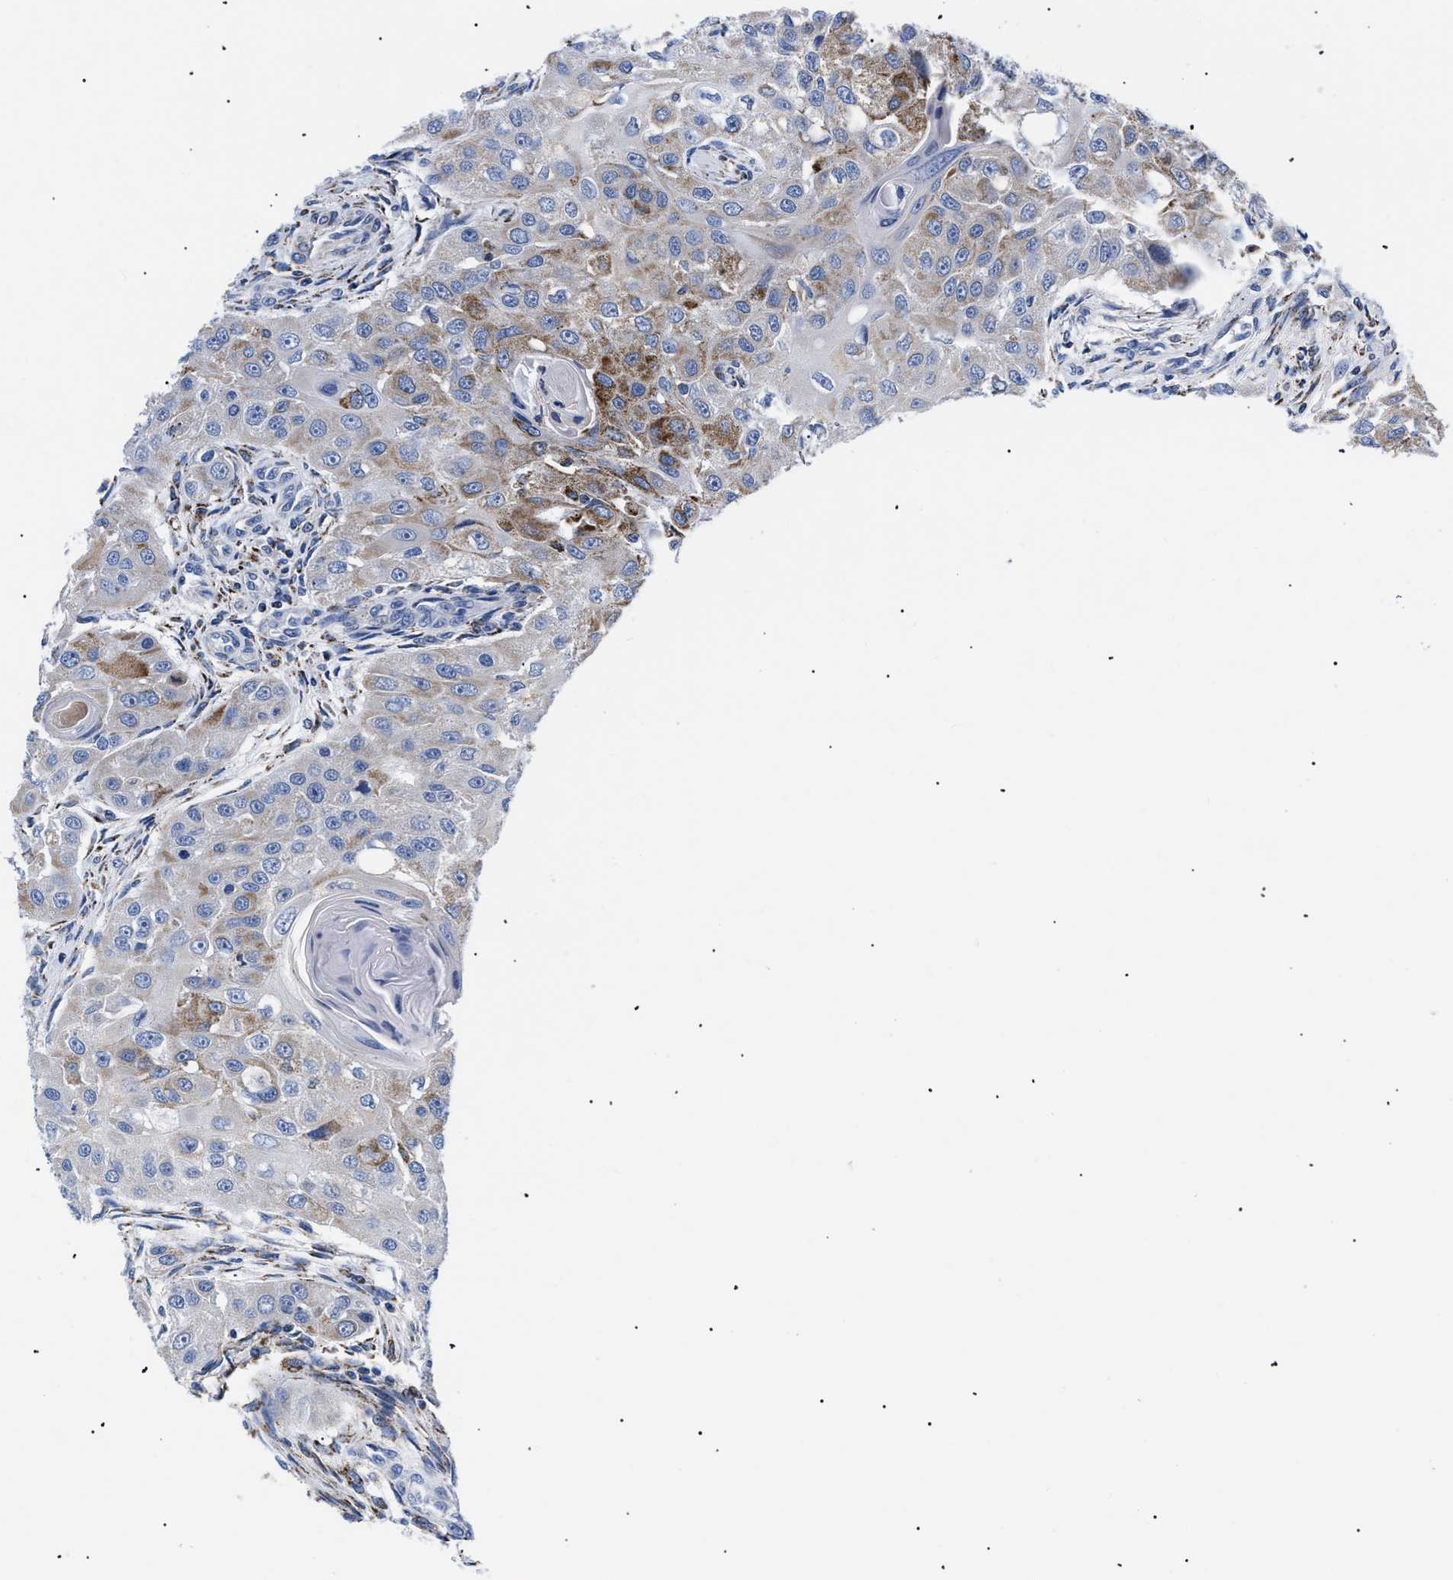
{"staining": {"intensity": "moderate", "quantity": "<25%", "location": "cytoplasmic/membranous"}, "tissue": "head and neck cancer", "cell_type": "Tumor cells", "image_type": "cancer", "snomed": [{"axis": "morphology", "description": "Normal tissue, NOS"}, {"axis": "morphology", "description": "Squamous cell carcinoma, NOS"}, {"axis": "topography", "description": "Skeletal muscle"}, {"axis": "topography", "description": "Head-Neck"}], "caption": "DAB immunohistochemical staining of human squamous cell carcinoma (head and neck) reveals moderate cytoplasmic/membranous protein positivity in approximately <25% of tumor cells. The staining is performed using DAB brown chromogen to label protein expression. The nuclei are counter-stained blue using hematoxylin.", "gene": "GPR149", "patient": {"sex": "male", "age": 51}}